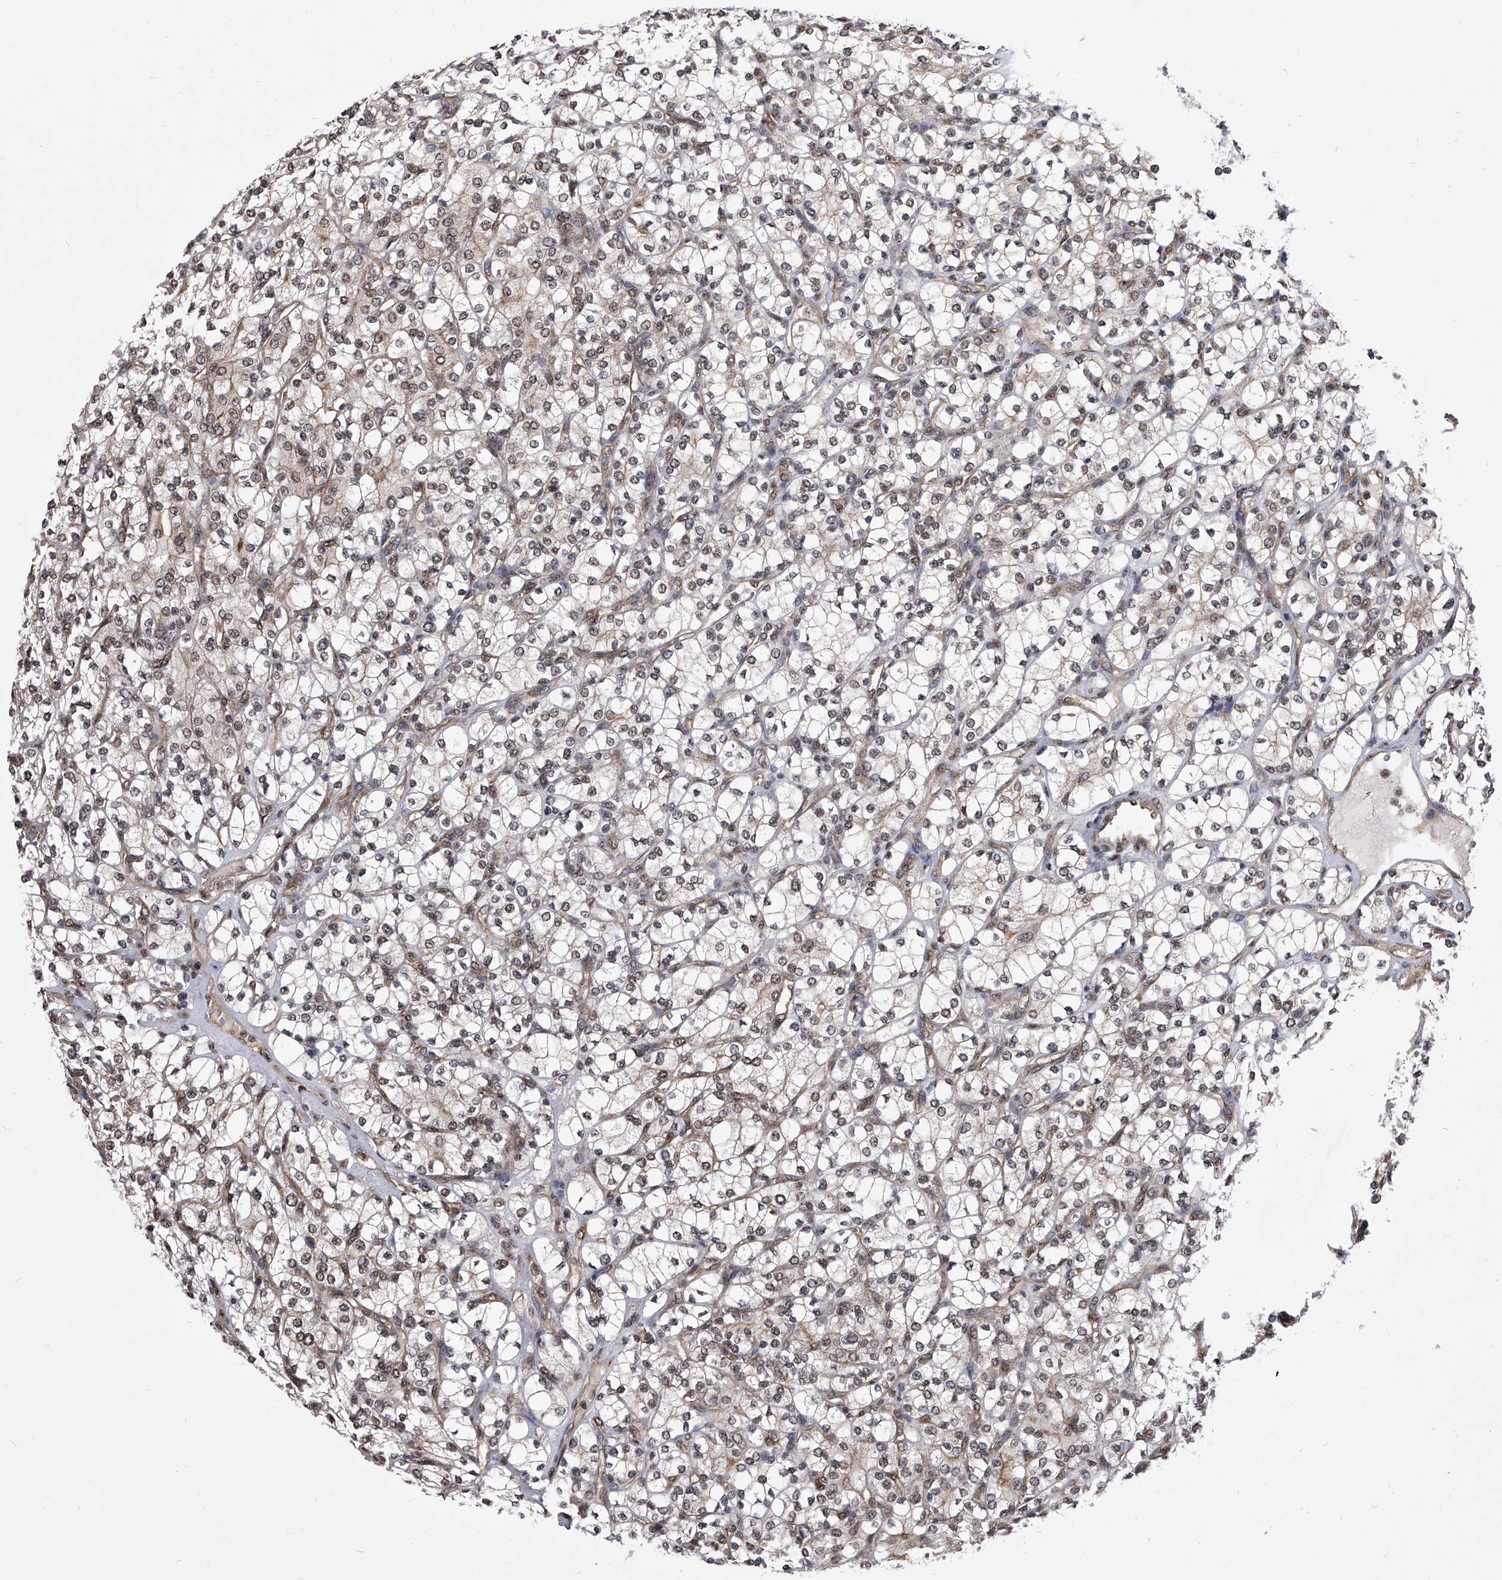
{"staining": {"intensity": "weak", "quantity": ">75%", "location": "nuclear"}, "tissue": "renal cancer", "cell_type": "Tumor cells", "image_type": "cancer", "snomed": [{"axis": "morphology", "description": "Adenocarcinoma, NOS"}, {"axis": "topography", "description": "Kidney"}], "caption": "Immunohistochemical staining of renal cancer (adenocarcinoma) shows low levels of weak nuclear protein expression in approximately >75% of tumor cells.", "gene": "ZNF76", "patient": {"sex": "male", "age": 77}}